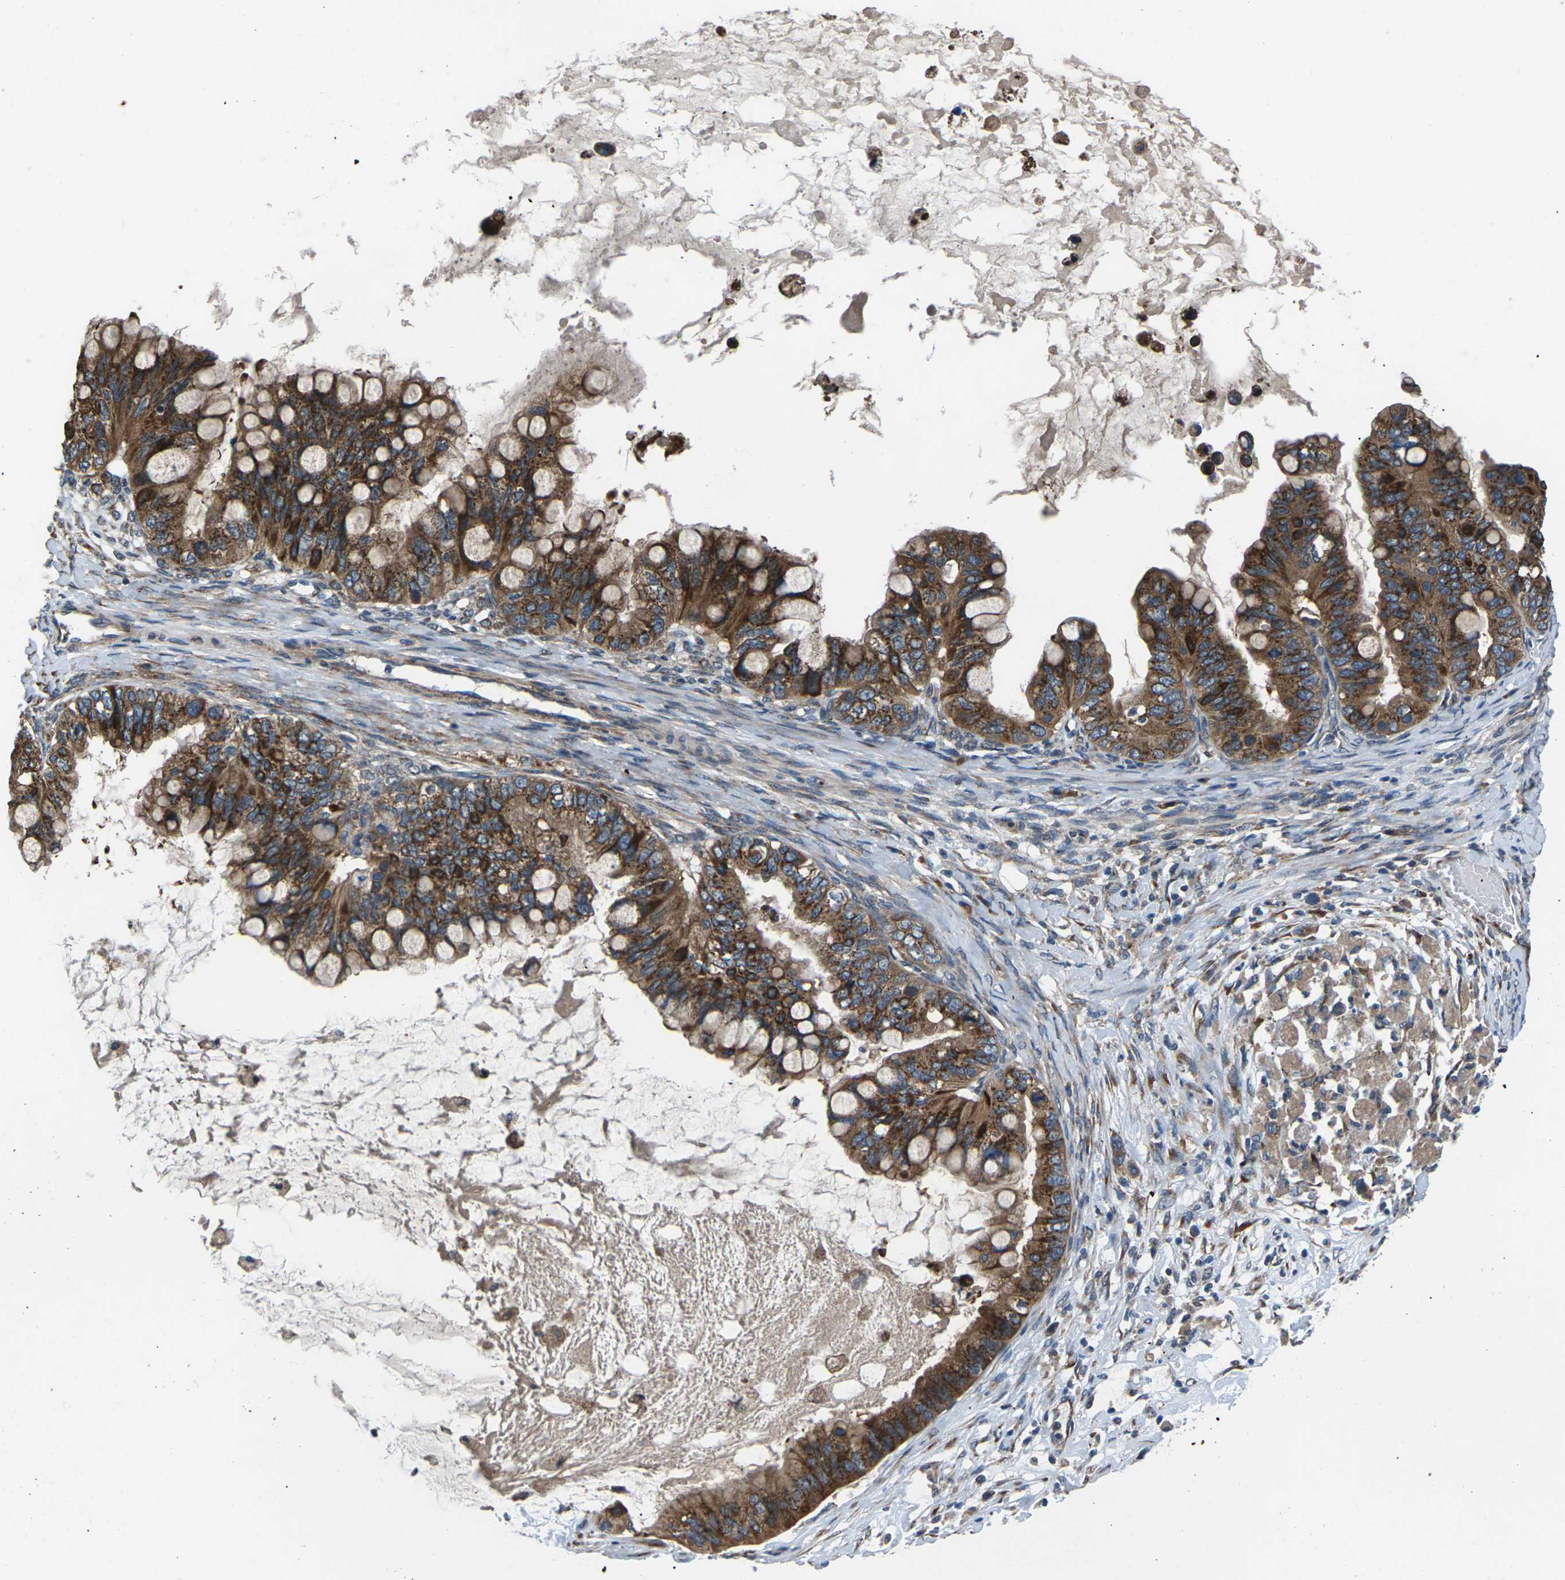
{"staining": {"intensity": "strong", "quantity": ">75%", "location": "cytoplasmic/membranous"}, "tissue": "ovarian cancer", "cell_type": "Tumor cells", "image_type": "cancer", "snomed": [{"axis": "morphology", "description": "Cystadenocarcinoma, mucinous, NOS"}, {"axis": "topography", "description": "Ovary"}], "caption": "Brown immunohistochemical staining in ovarian mucinous cystadenocarcinoma shows strong cytoplasmic/membranous staining in about >75% of tumor cells.", "gene": "GABRP", "patient": {"sex": "female", "age": 80}}